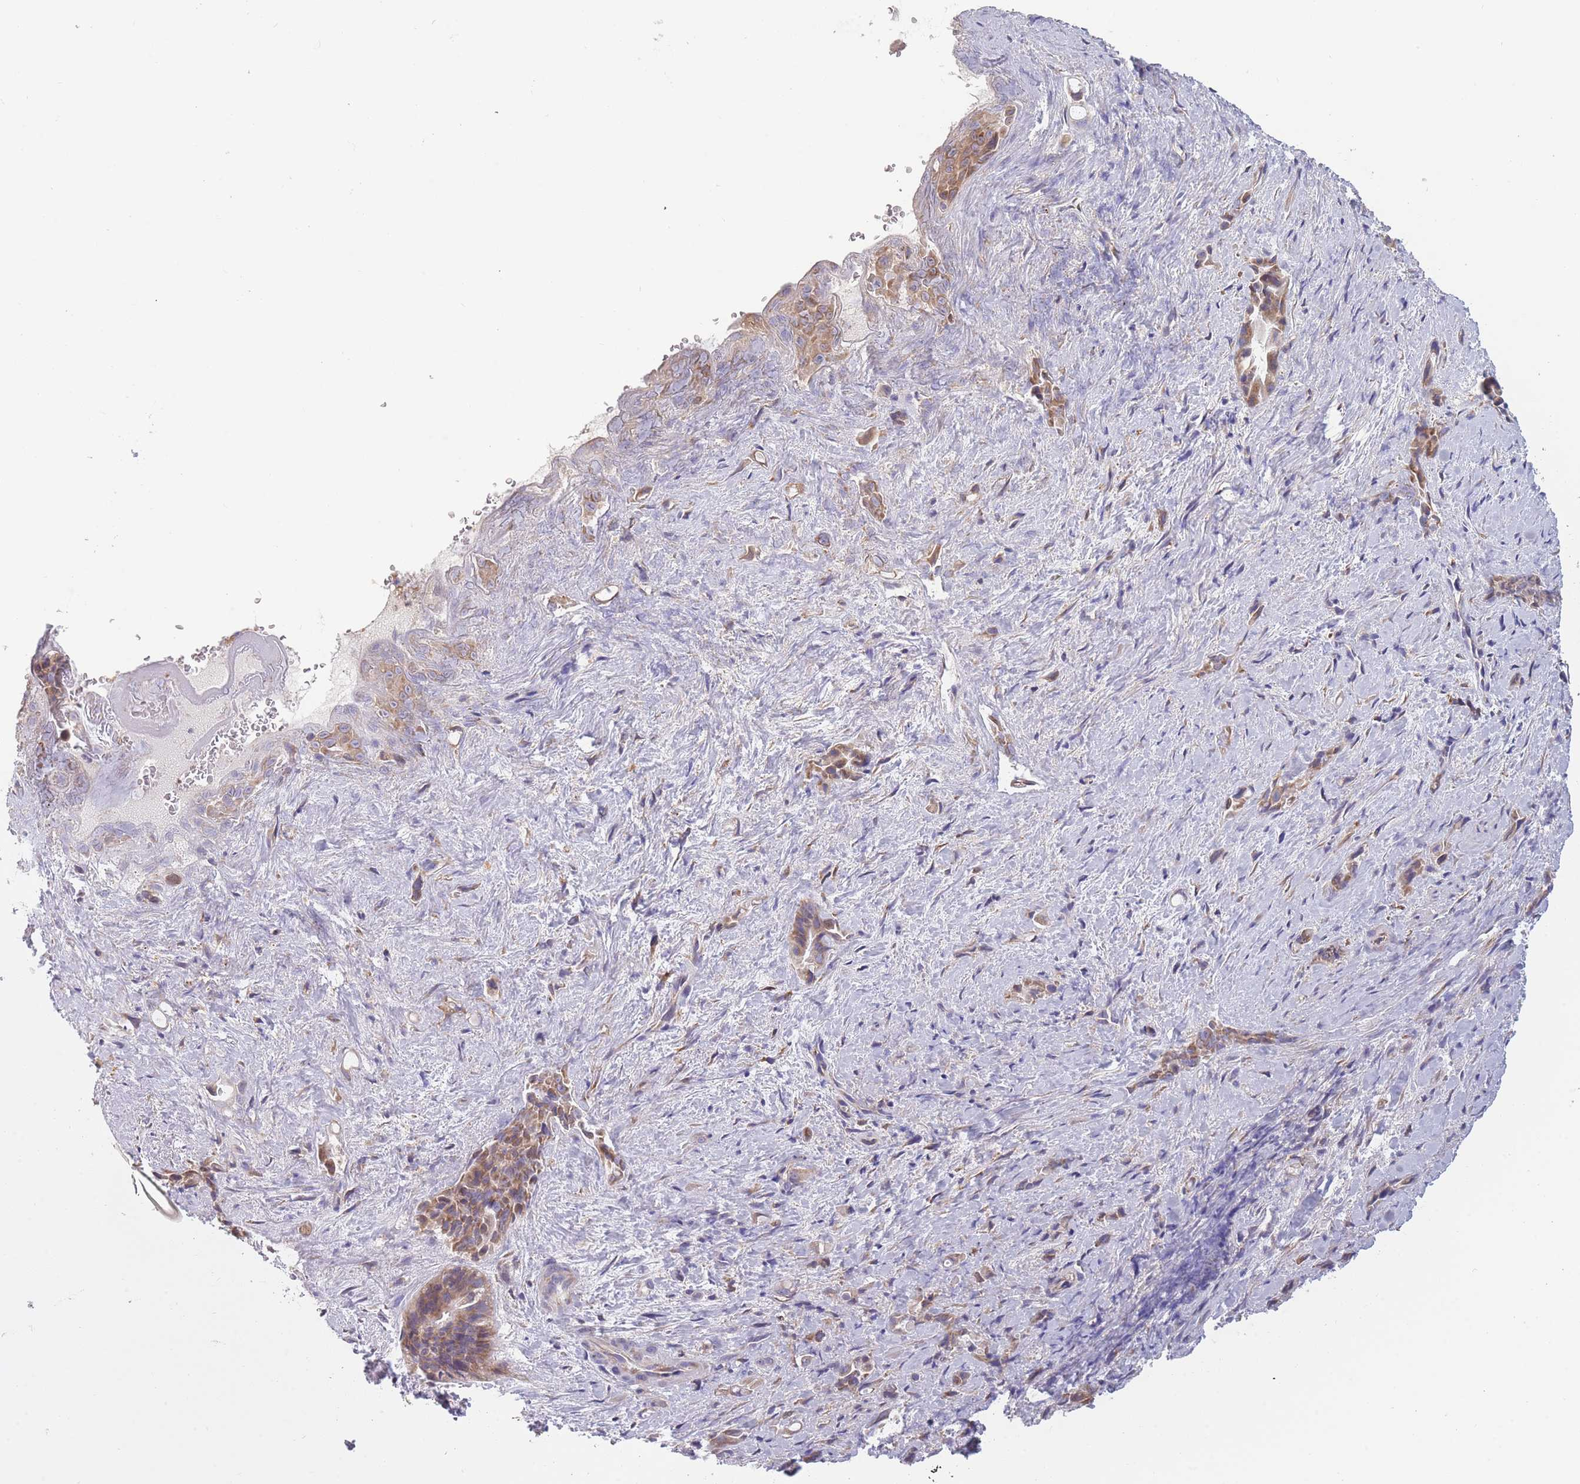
{"staining": {"intensity": "moderate", "quantity": ">75%", "location": "cytoplasmic/membranous"}, "tissue": "liver cancer", "cell_type": "Tumor cells", "image_type": "cancer", "snomed": [{"axis": "morphology", "description": "Cholangiocarcinoma"}, {"axis": "topography", "description": "Liver"}], "caption": "Human liver cancer (cholangiocarcinoma) stained with a brown dye demonstrates moderate cytoplasmic/membranous positive positivity in about >75% of tumor cells.", "gene": "NDUFAF6", "patient": {"sex": "female", "age": 68}}